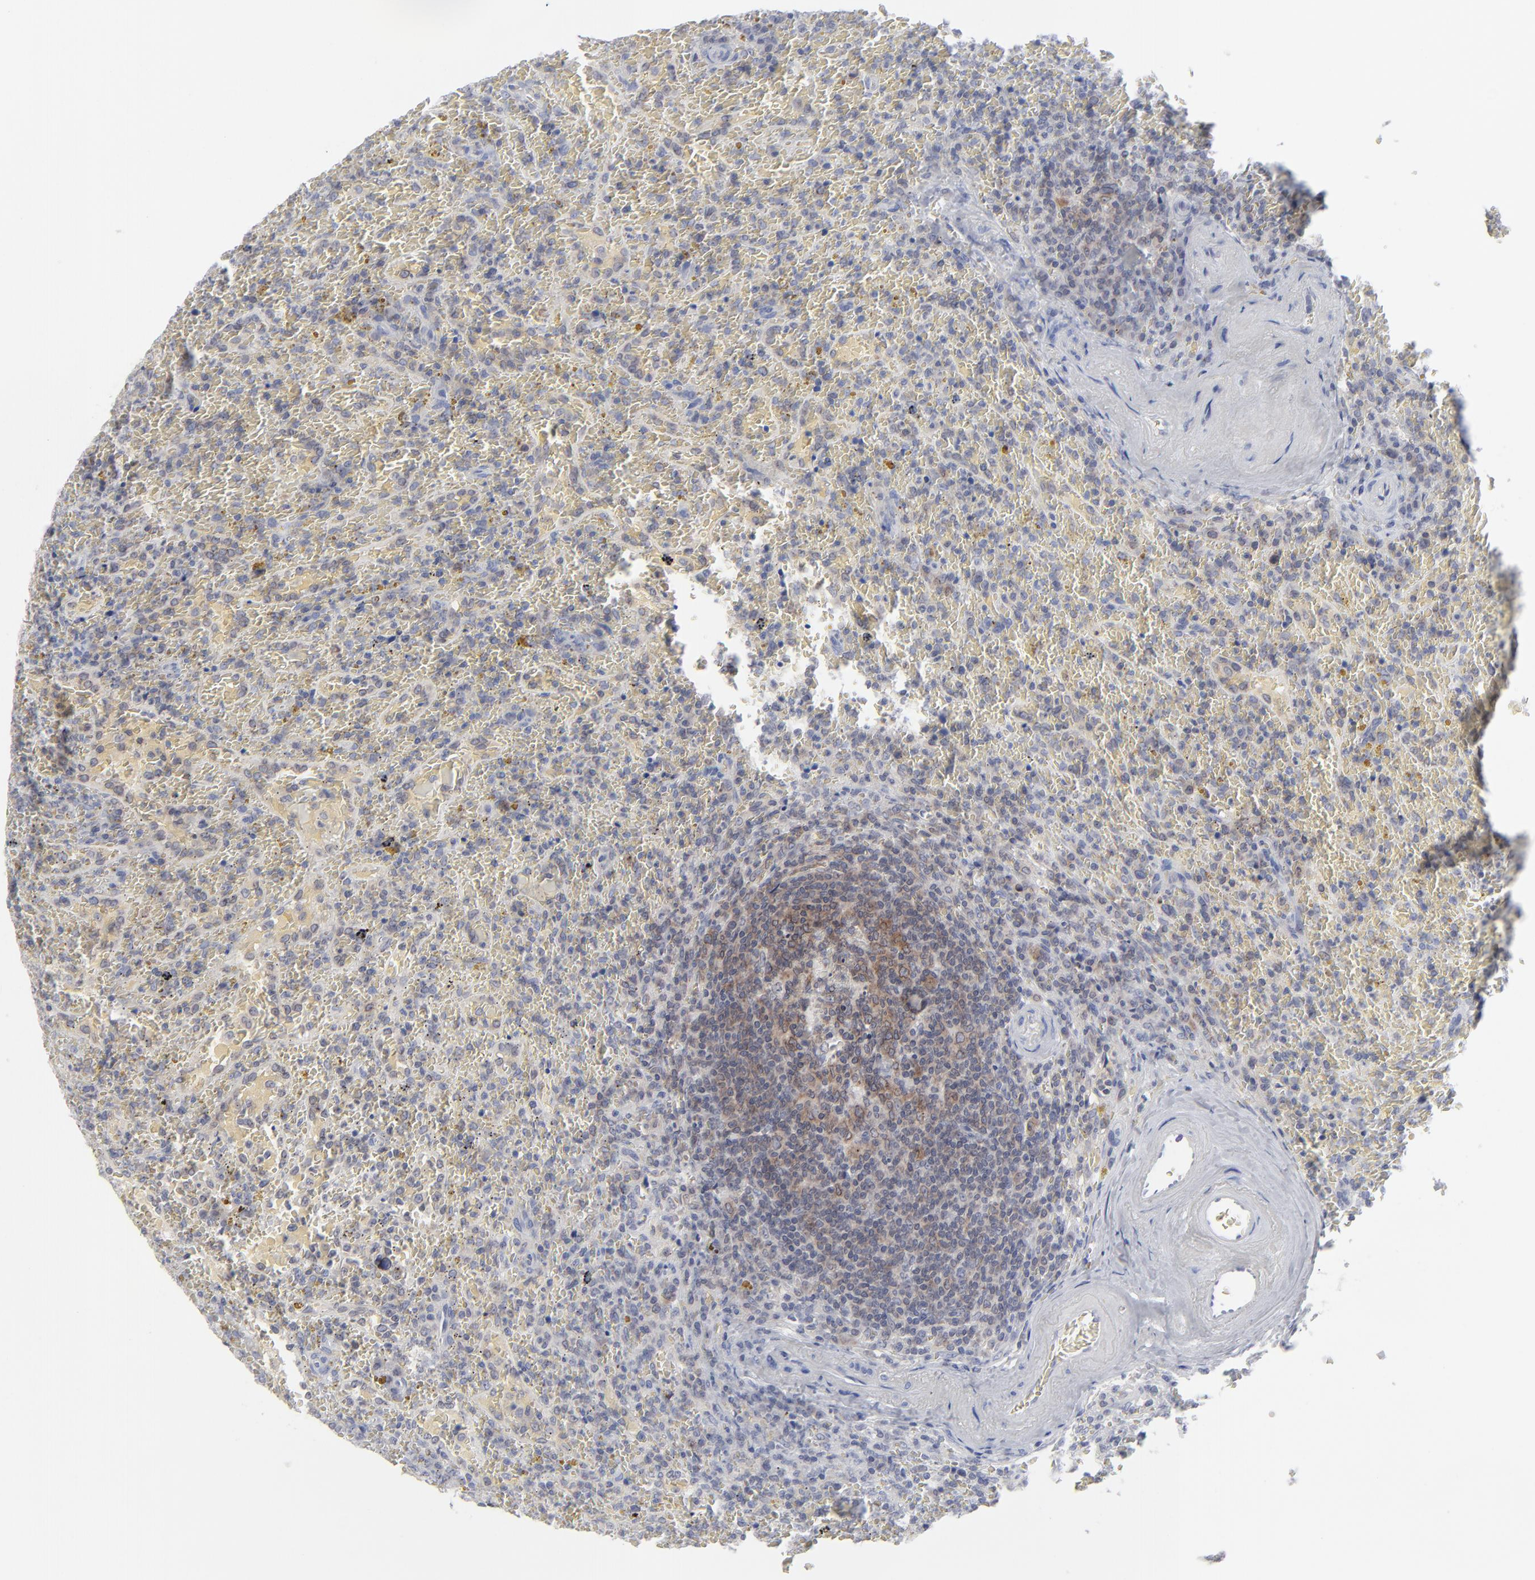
{"staining": {"intensity": "weak", "quantity": "<25%", "location": "cytoplasmic/membranous"}, "tissue": "lymphoma", "cell_type": "Tumor cells", "image_type": "cancer", "snomed": [{"axis": "morphology", "description": "Malignant lymphoma, non-Hodgkin's type, High grade"}, {"axis": "topography", "description": "Spleen"}, {"axis": "topography", "description": "Lymph node"}], "caption": "DAB (3,3'-diaminobenzidine) immunohistochemical staining of high-grade malignant lymphoma, non-Hodgkin's type displays no significant staining in tumor cells. Brightfield microscopy of immunohistochemistry (IHC) stained with DAB (3,3'-diaminobenzidine) (brown) and hematoxylin (blue), captured at high magnification.", "gene": "NUP88", "patient": {"sex": "female", "age": 70}}